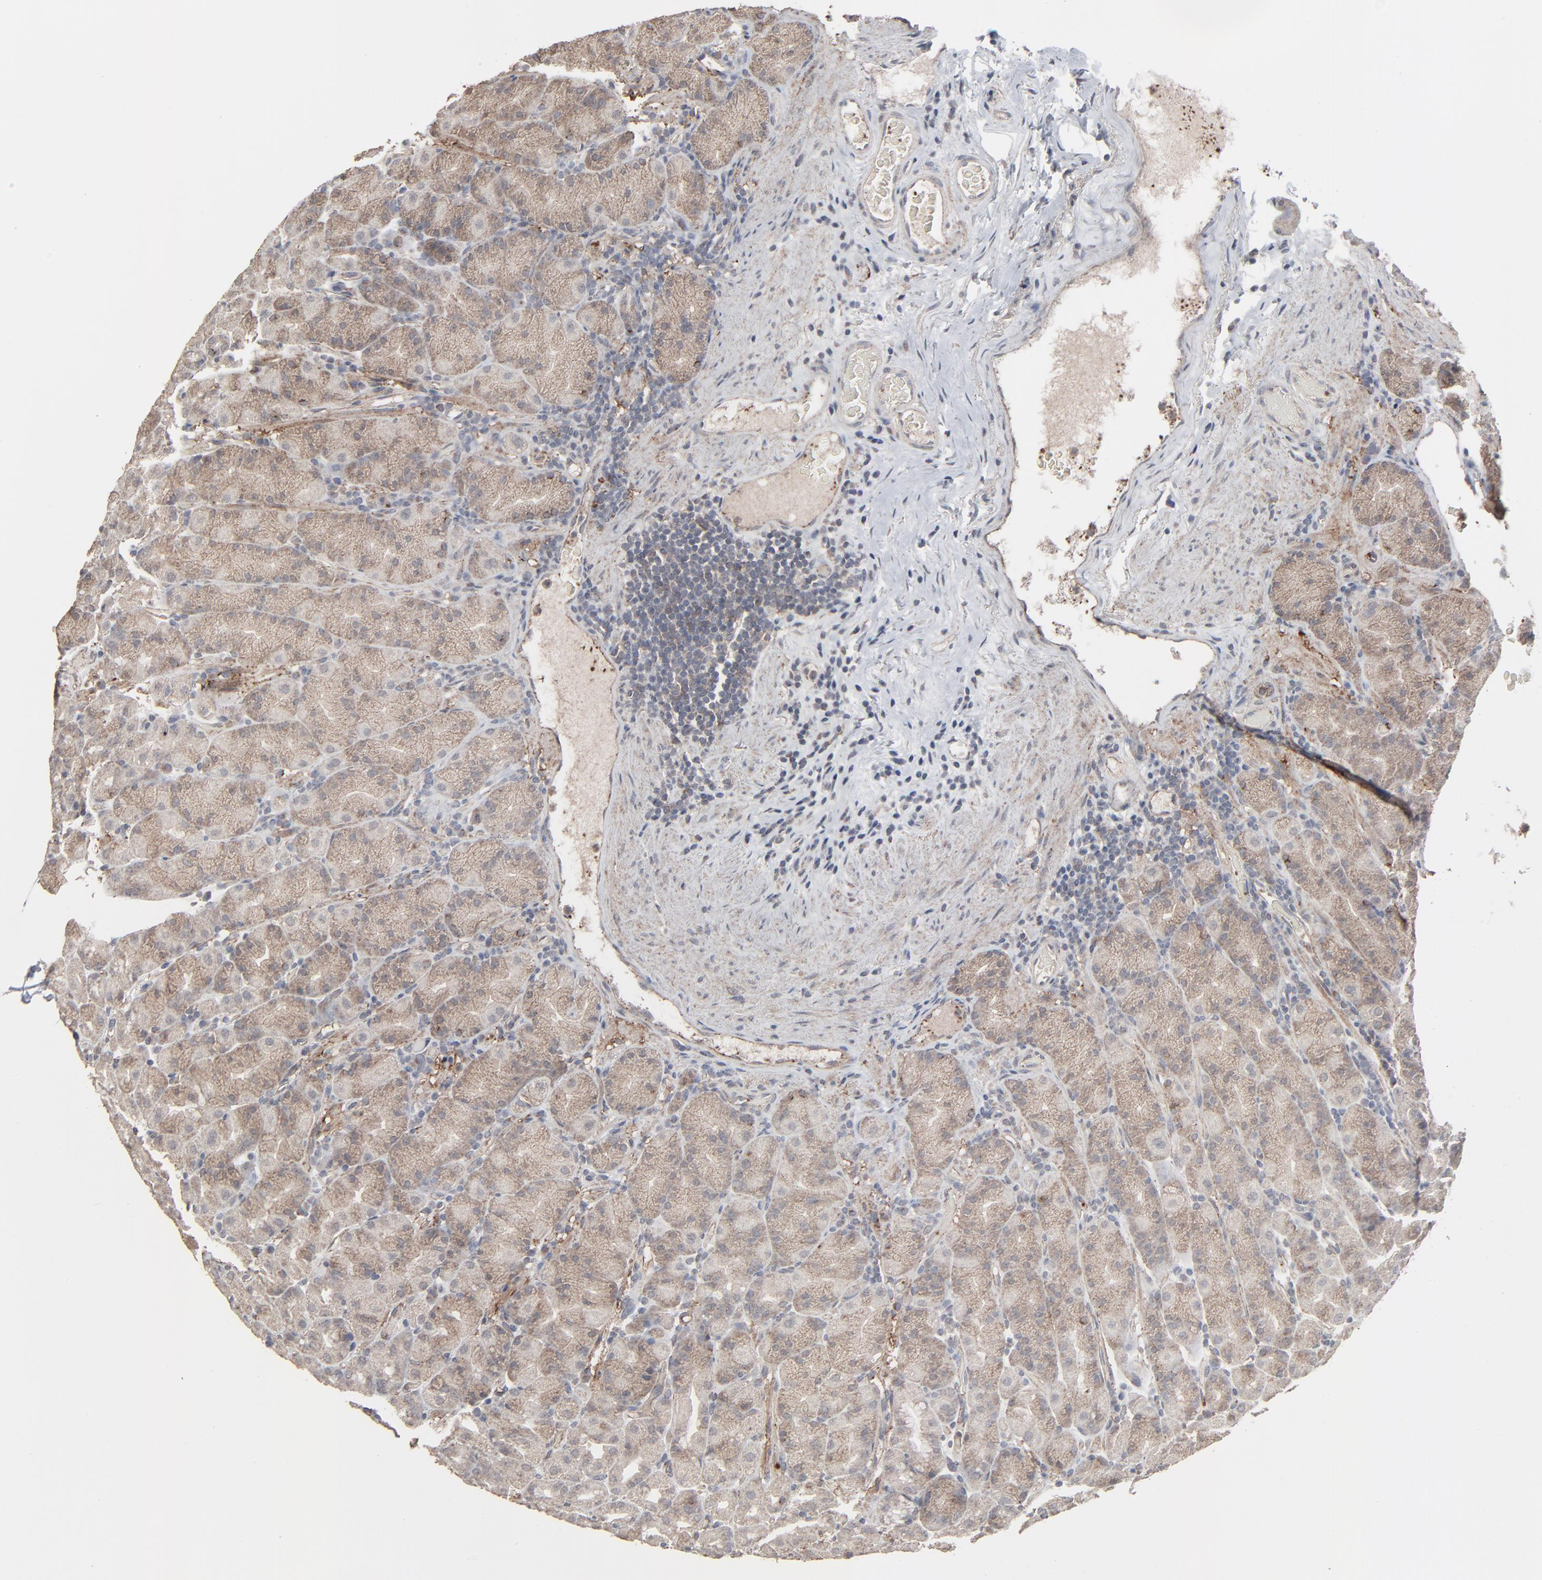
{"staining": {"intensity": "weak", "quantity": ">75%", "location": "cytoplasmic/membranous"}, "tissue": "stomach", "cell_type": "Glandular cells", "image_type": "normal", "snomed": [{"axis": "morphology", "description": "Normal tissue, NOS"}, {"axis": "topography", "description": "Stomach, upper"}], "caption": "IHC micrograph of normal stomach: stomach stained using immunohistochemistry (IHC) exhibits low levels of weak protein expression localized specifically in the cytoplasmic/membranous of glandular cells, appearing as a cytoplasmic/membranous brown color.", "gene": "JAM3", "patient": {"sex": "male", "age": 68}}